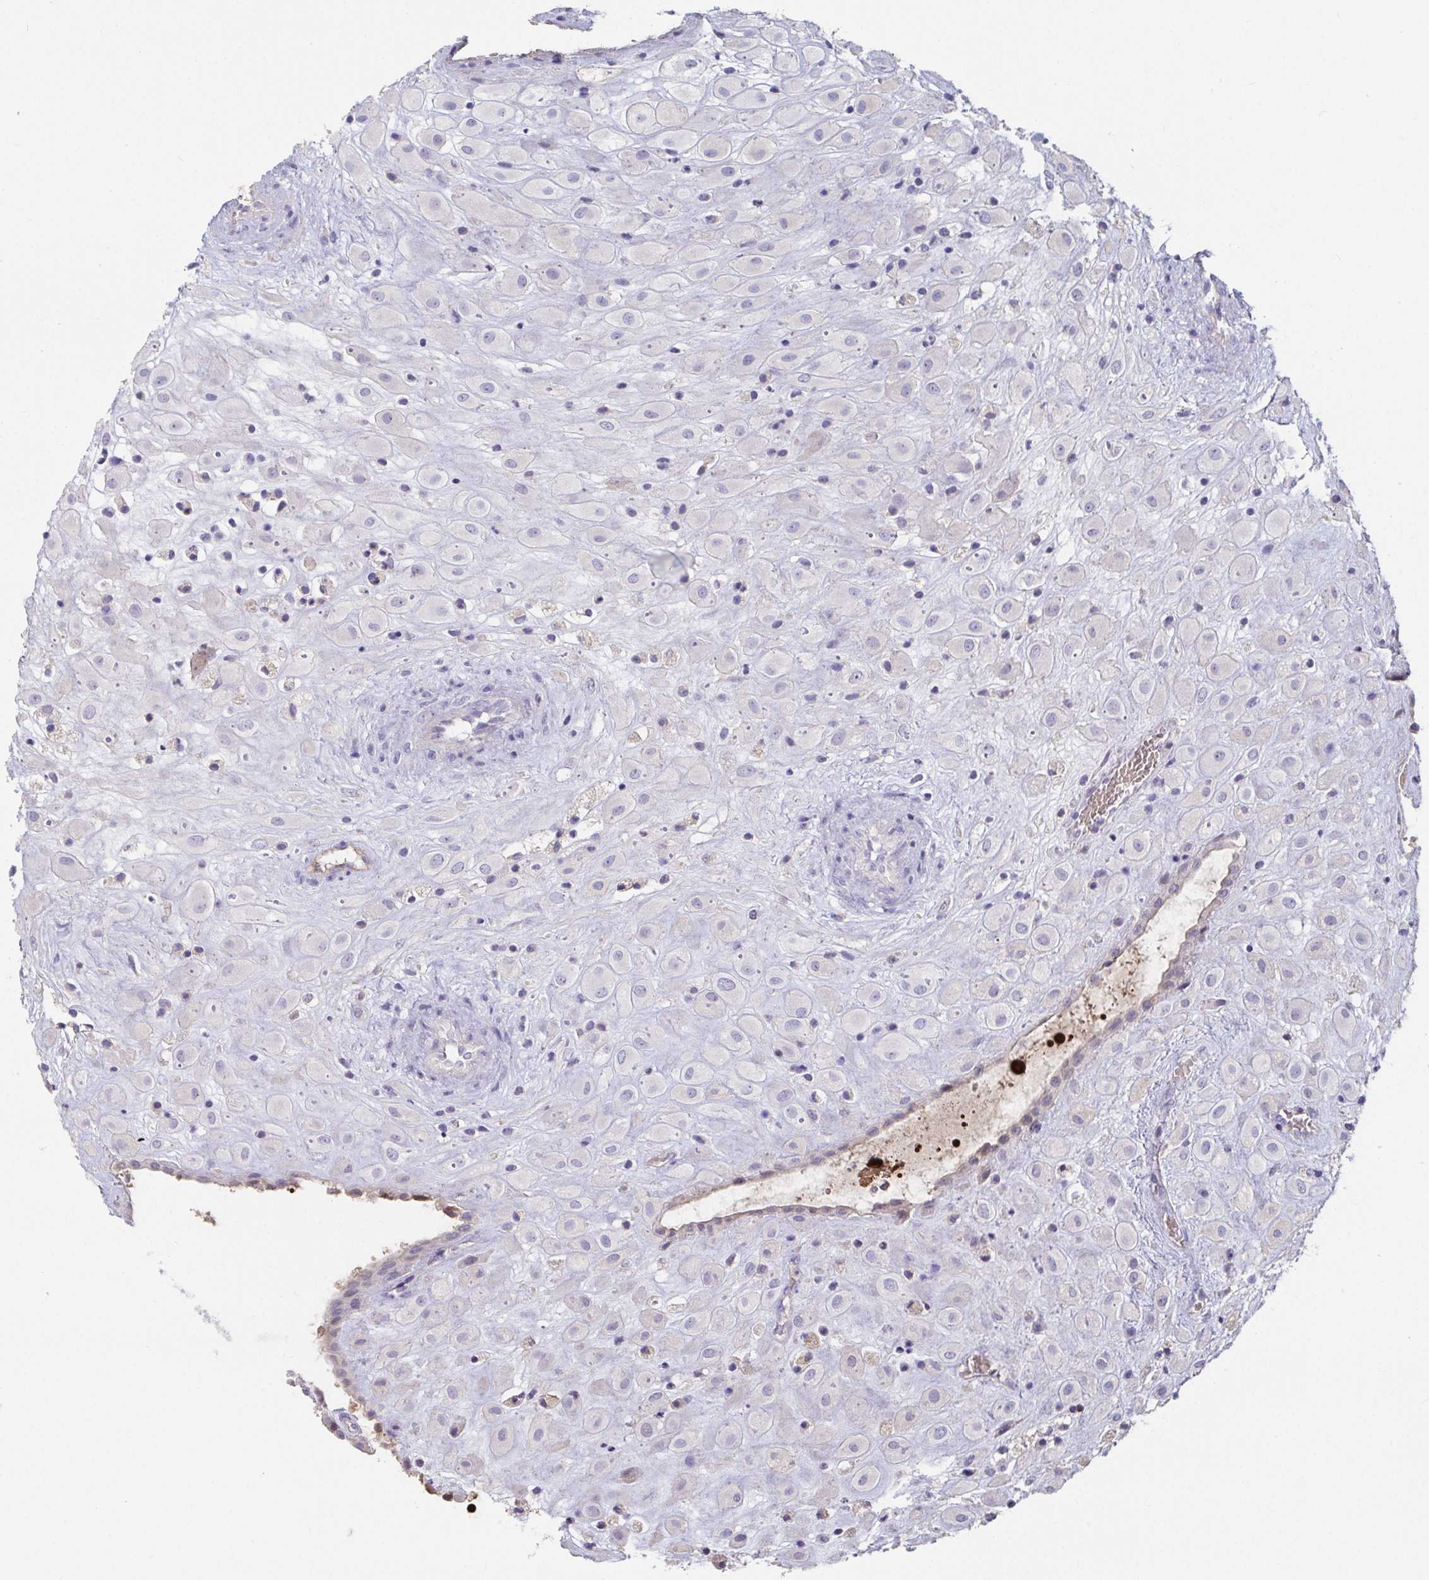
{"staining": {"intensity": "negative", "quantity": "none", "location": "none"}, "tissue": "placenta", "cell_type": "Decidual cells", "image_type": "normal", "snomed": [{"axis": "morphology", "description": "Normal tissue, NOS"}, {"axis": "topography", "description": "Placenta"}], "caption": "This is a image of immunohistochemistry staining of normal placenta, which shows no staining in decidual cells. (DAB immunohistochemistry, high magnification).", "gene": "ANO5", "patient": {"sex": "female", "age": 24}}